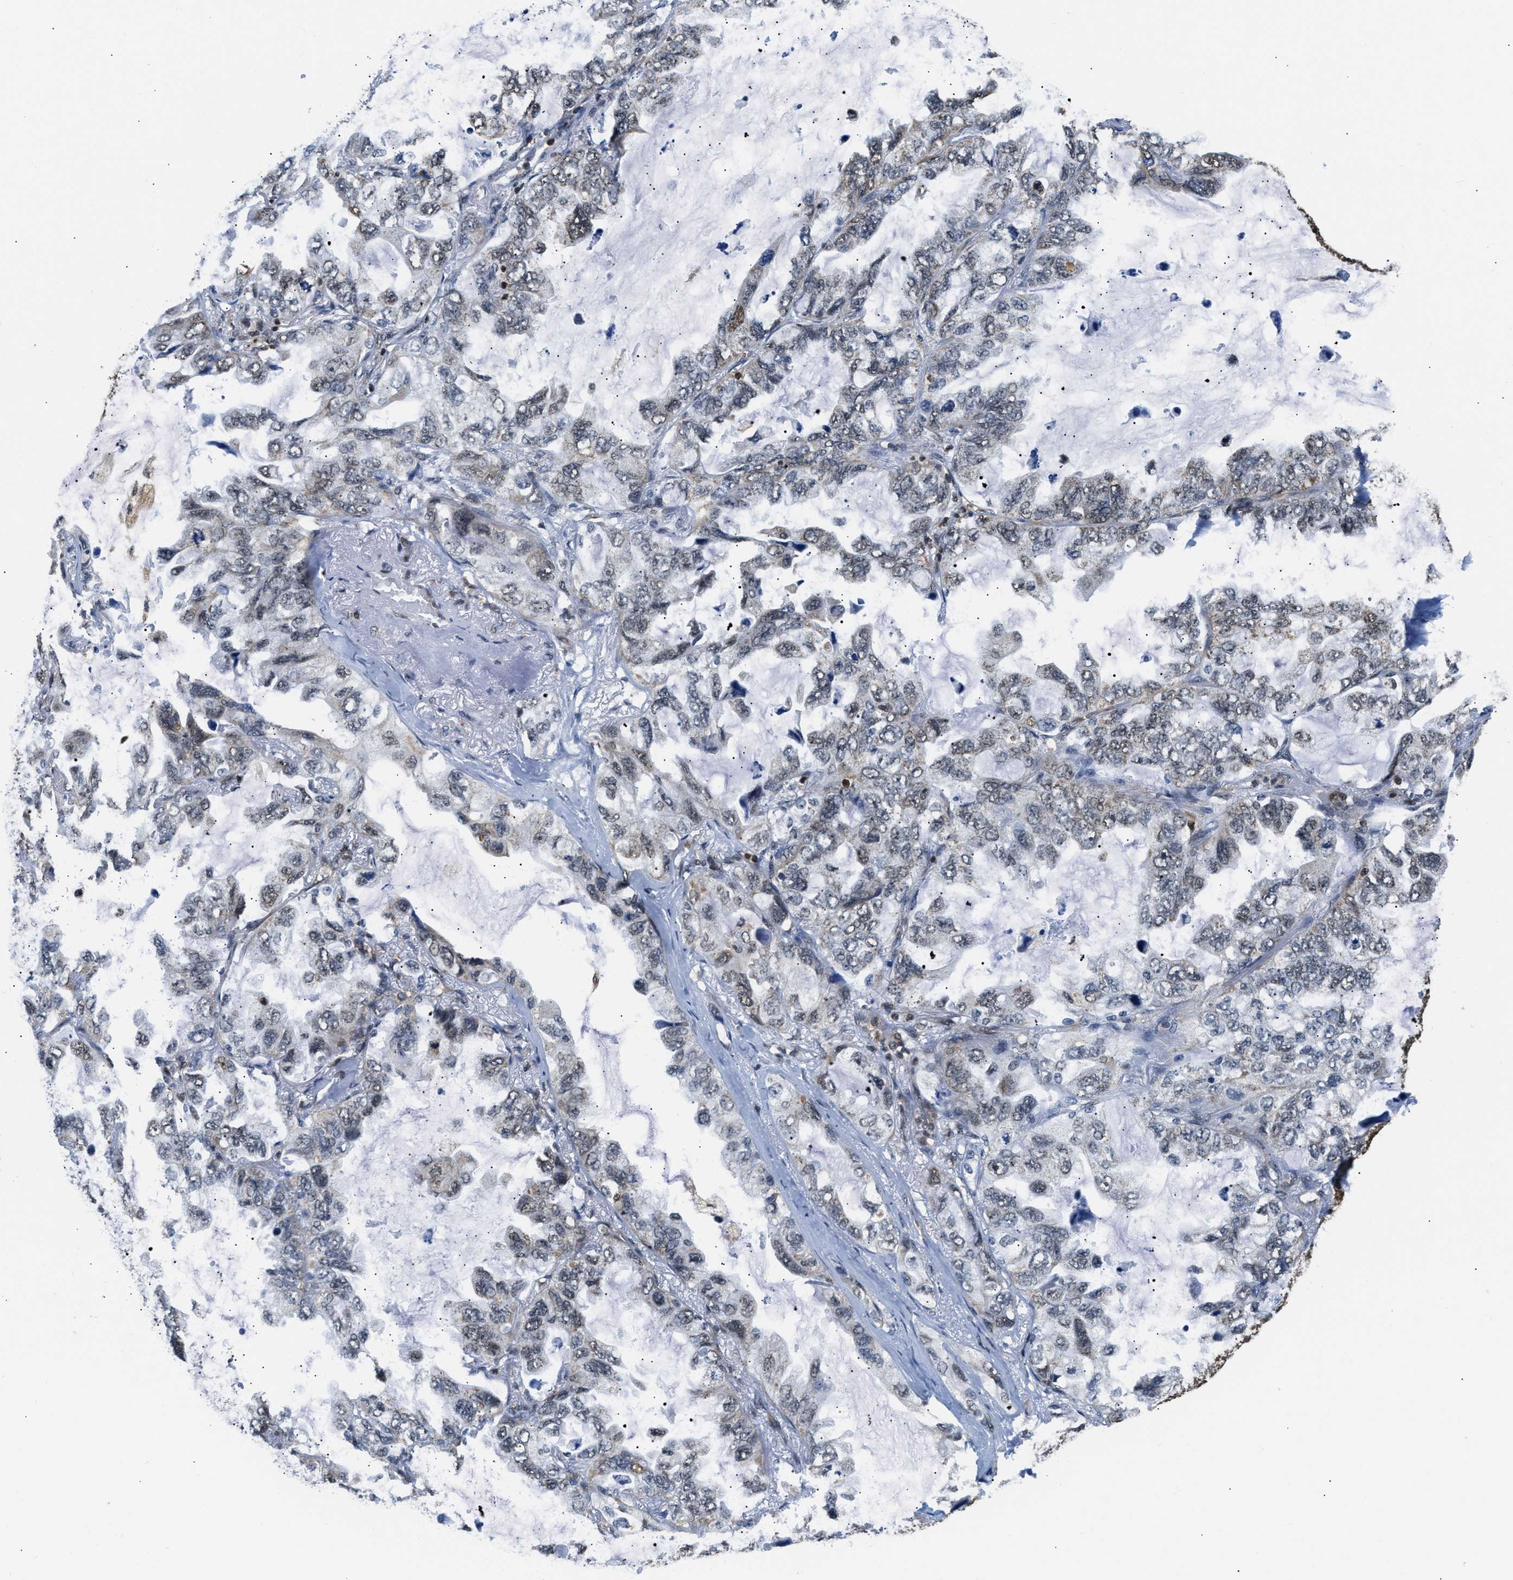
{"staining": {"intensity": "weak", "quantity": "<25%", "location": "nuclear"}, "tissue": "lung cancer", "cell_type": "Tumor cells", "image_type": "cancer", "snomed": [{"axis": "morphology", "description": "Squamous cell carcinoma, NOS"}, {"axis": "topography", "description": "Lung"}], "caption": "IHC histopathology image of neoplastic tissue: human lung cancer stained with DAB (3,3'-diaminobenzidine) reveals no significant protein expression in tumor cells.", "gene": "STK10", "patient": {"sex": "female", "age": 73}}